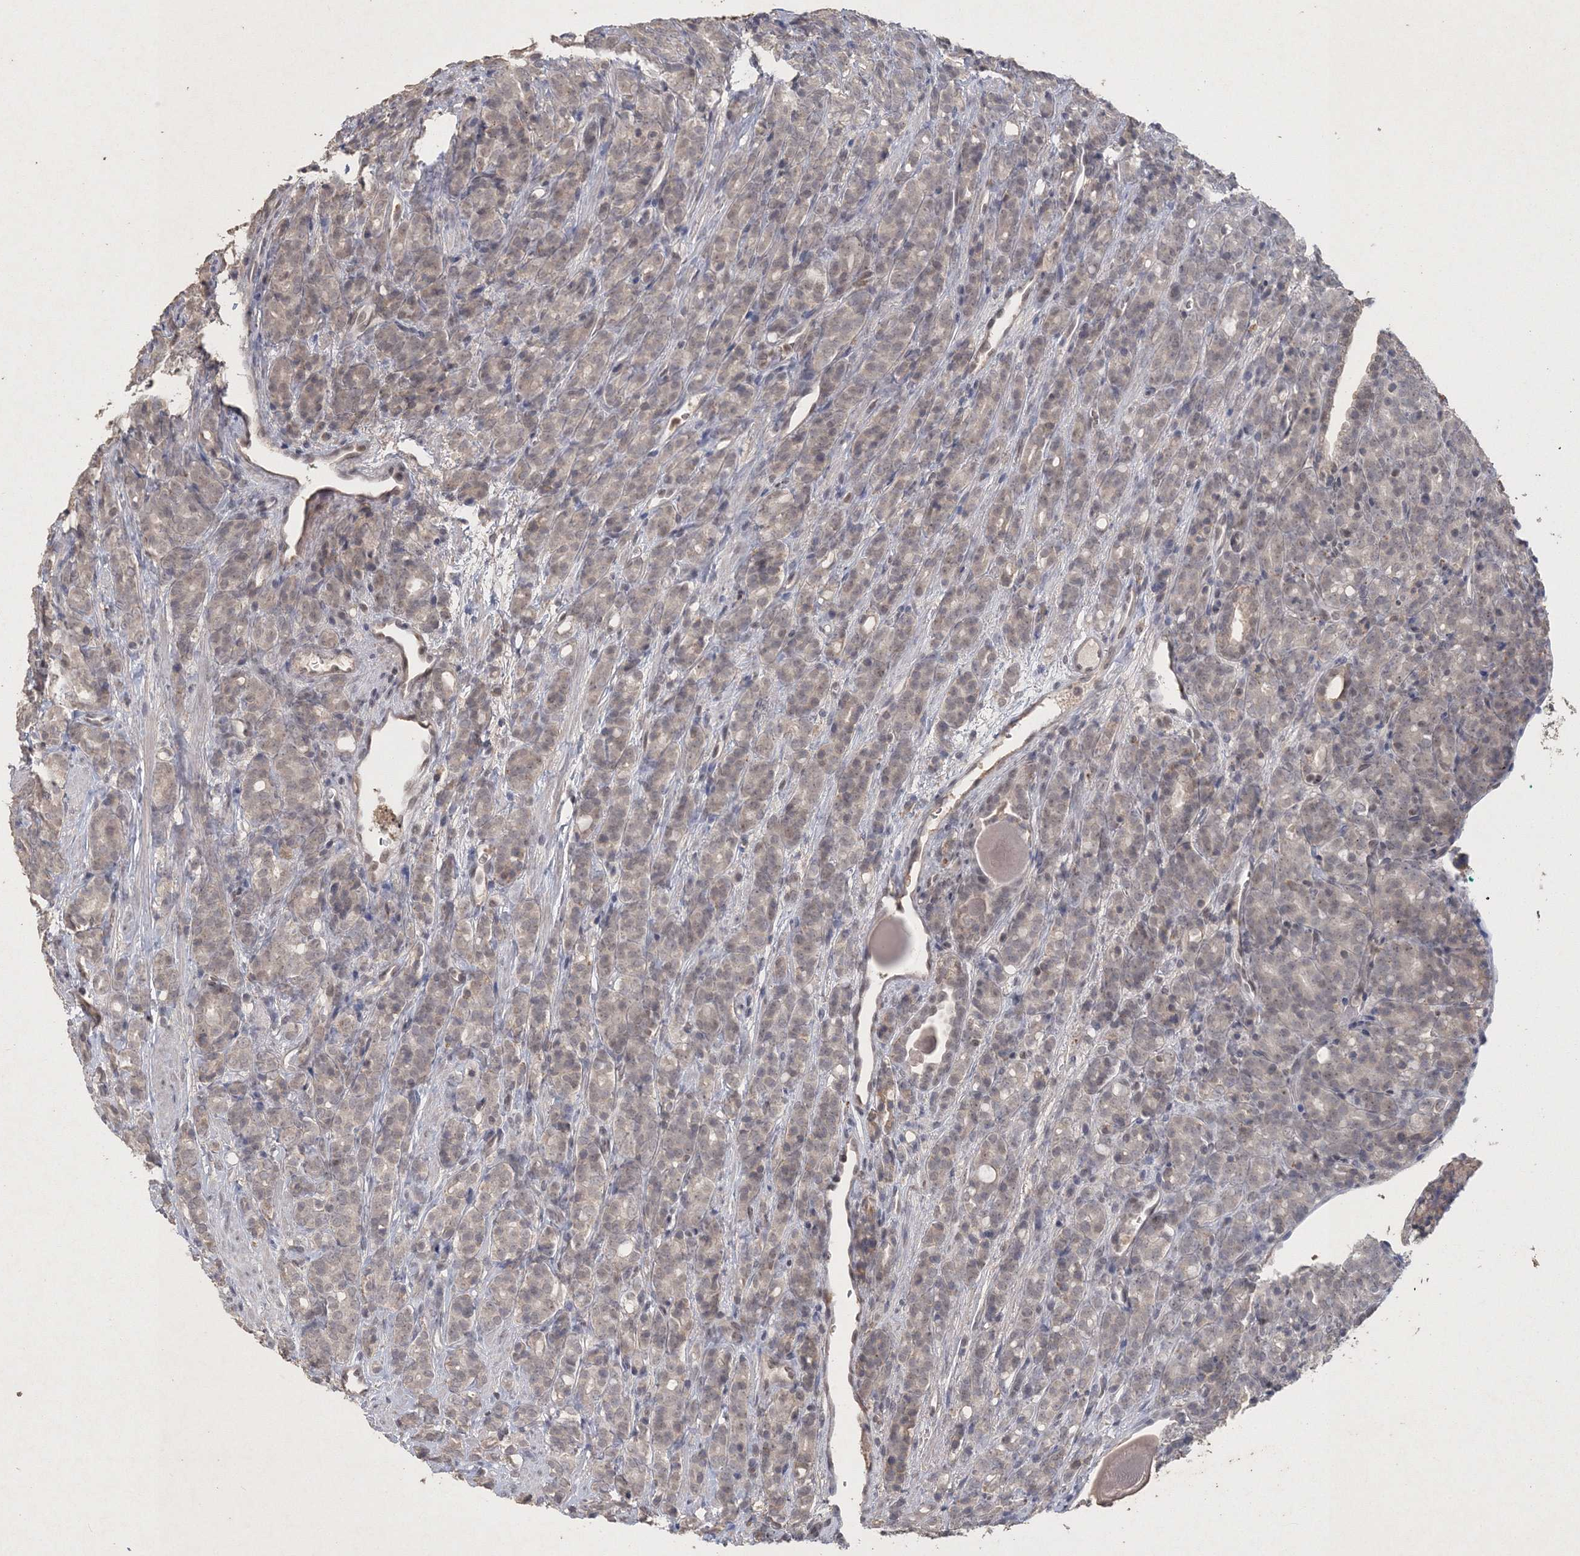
{"staining": {"intensity": "negative", "quantity": "none", "location": "none"}, "tissue": "prostate cancer", "cell_type": "Tumor cells", "image_type": "cancer", "snomed": [{"axis": "morphology", "description": "Adenocarcinoma, High grade"}, {"axis": "topography", "description": "Prostate"}], "caption": "Immunohistochemistry of human prostate cancer reveals no expression in tumor cells.", "gene": "UIMC1", "patient": {"sex": "male", "age": 62}}